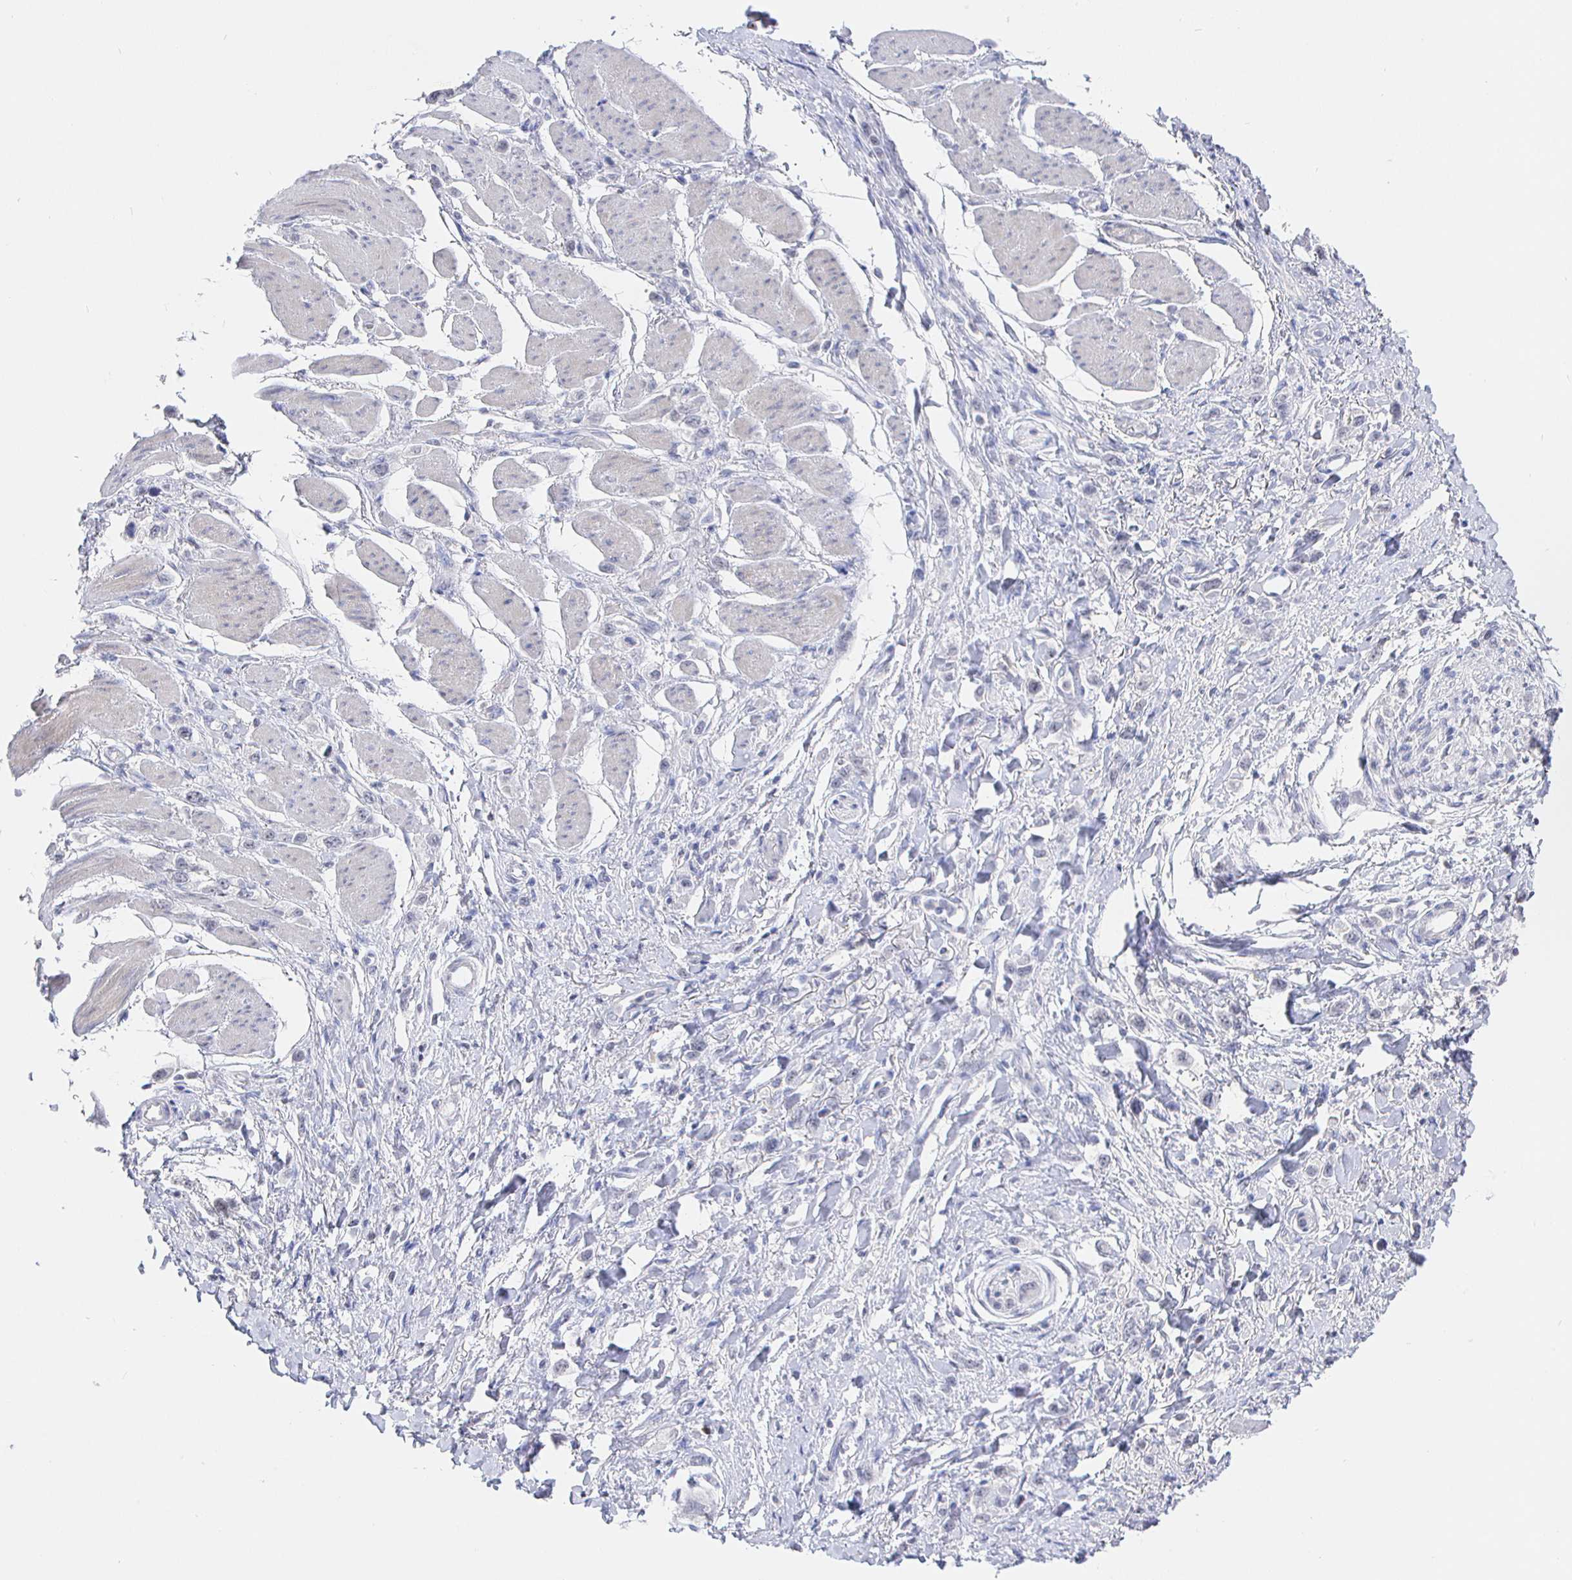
{"staining": {"intensity": "negative", "quantity": "none", "location": "none"}, "tissue": "stomach cancer", "cell_type": "Tumor cells", "image_type": "cancer", "snomed": [{"axis": "morphology", "description": "Adenocarcinoma, NOS"}, {"axis": "topography", "description": "Stomach"}], "caption": "IHC micrograph of human adenocarcinoma (stomach) stained for a protein (brown), which exhibits no staining in tumor cells.", "gene": "LRRC23", "patient": {"sex": "female", "age": 65}}